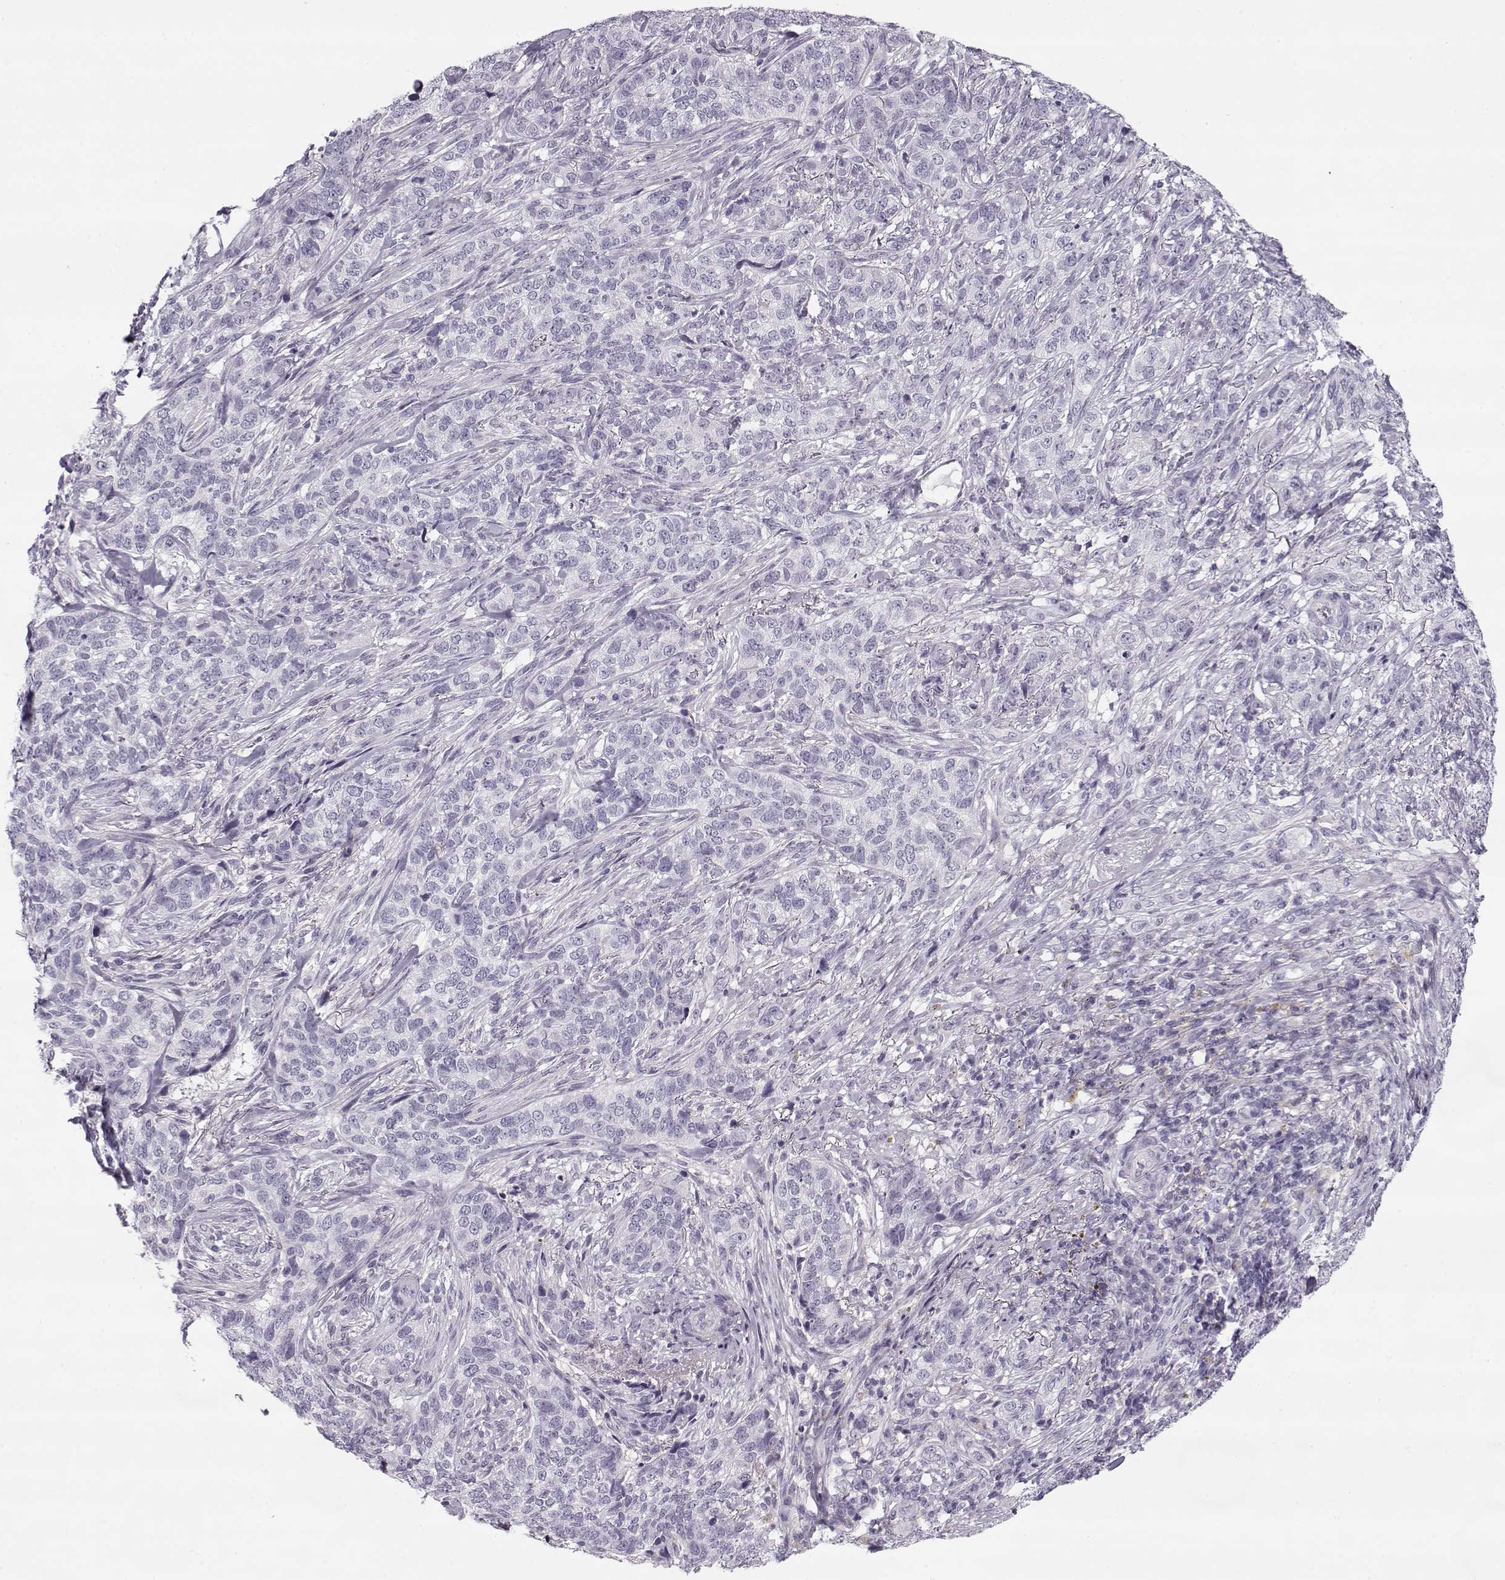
{"staining": {"intensity": "negative", "quantity": "none", "location": "none"}, "tissue": "skin cancer", "cell_type": "Tumor cells", "image_type": "cancer", "snomed": [{"axis": "morphology", "description": "Basal cell carcinoma"}, {"axis": "topography", "description": "Skin"}], "caption": "Immunohistochemical staining of human basal cell carcinoma (skin) demonstrates no significant positivity in tumor cells.", "gene": "PNMT", "patient": {"sex": "female", "age": 69}}